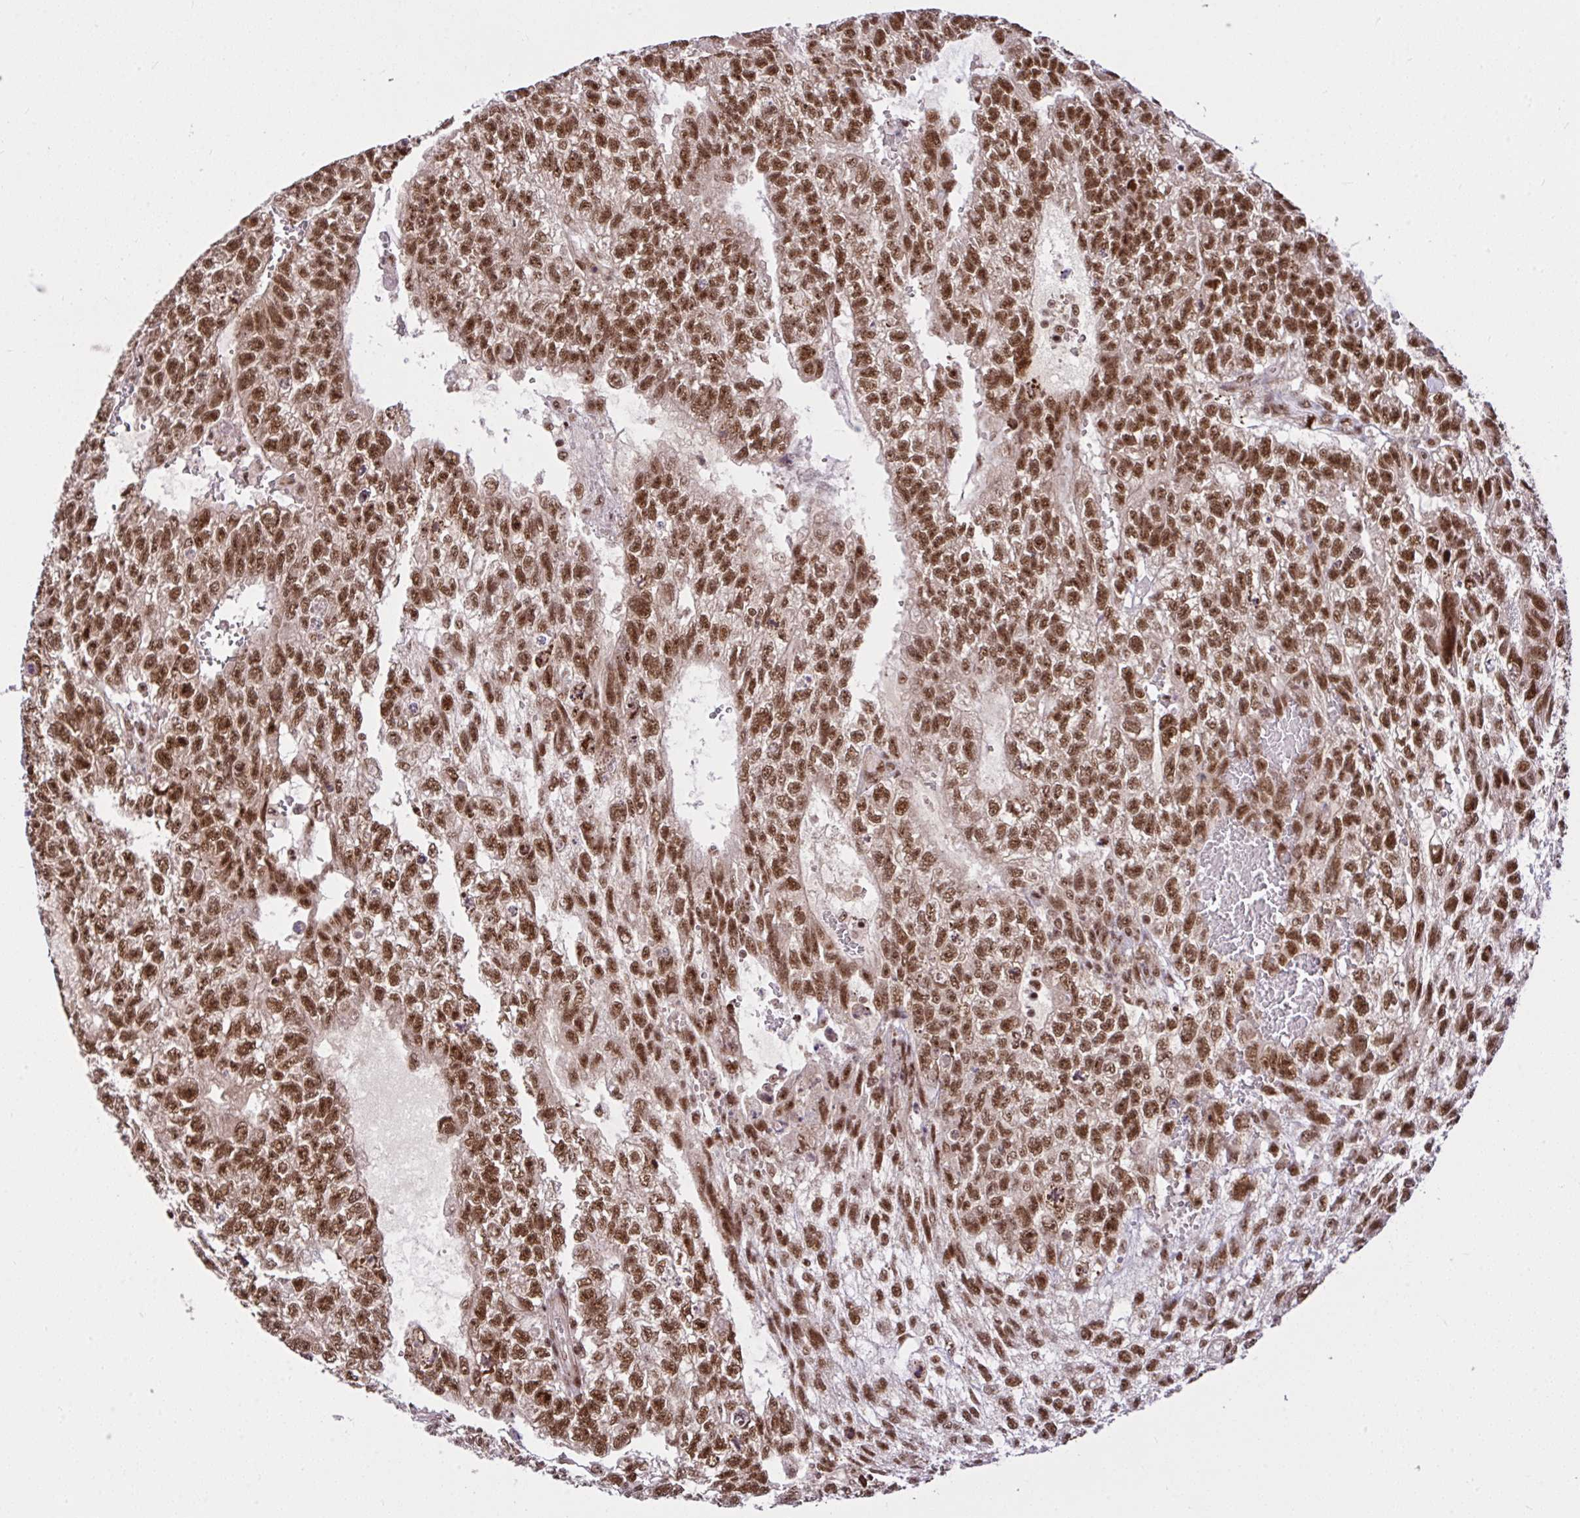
{"staining": {"intensity": "moderate", "quantity": ">75%", "location": "nuclear"}, "tissue": "testis cancer", "cell_type": "Tumor cells", "image_type": "cancer", "snomed": [{"axis": "morphology", "description": "Carcinoma, Embryonal, NOS"}, {"axis": "topography", "description": "Testis"}], "caption": "Tumor cells exhibit moderate nuclear staining in about >75% of cells in testis embryonal carcinoma.", "gene": "CCDC12", "patient": {"sex": "male", "age": 26}}